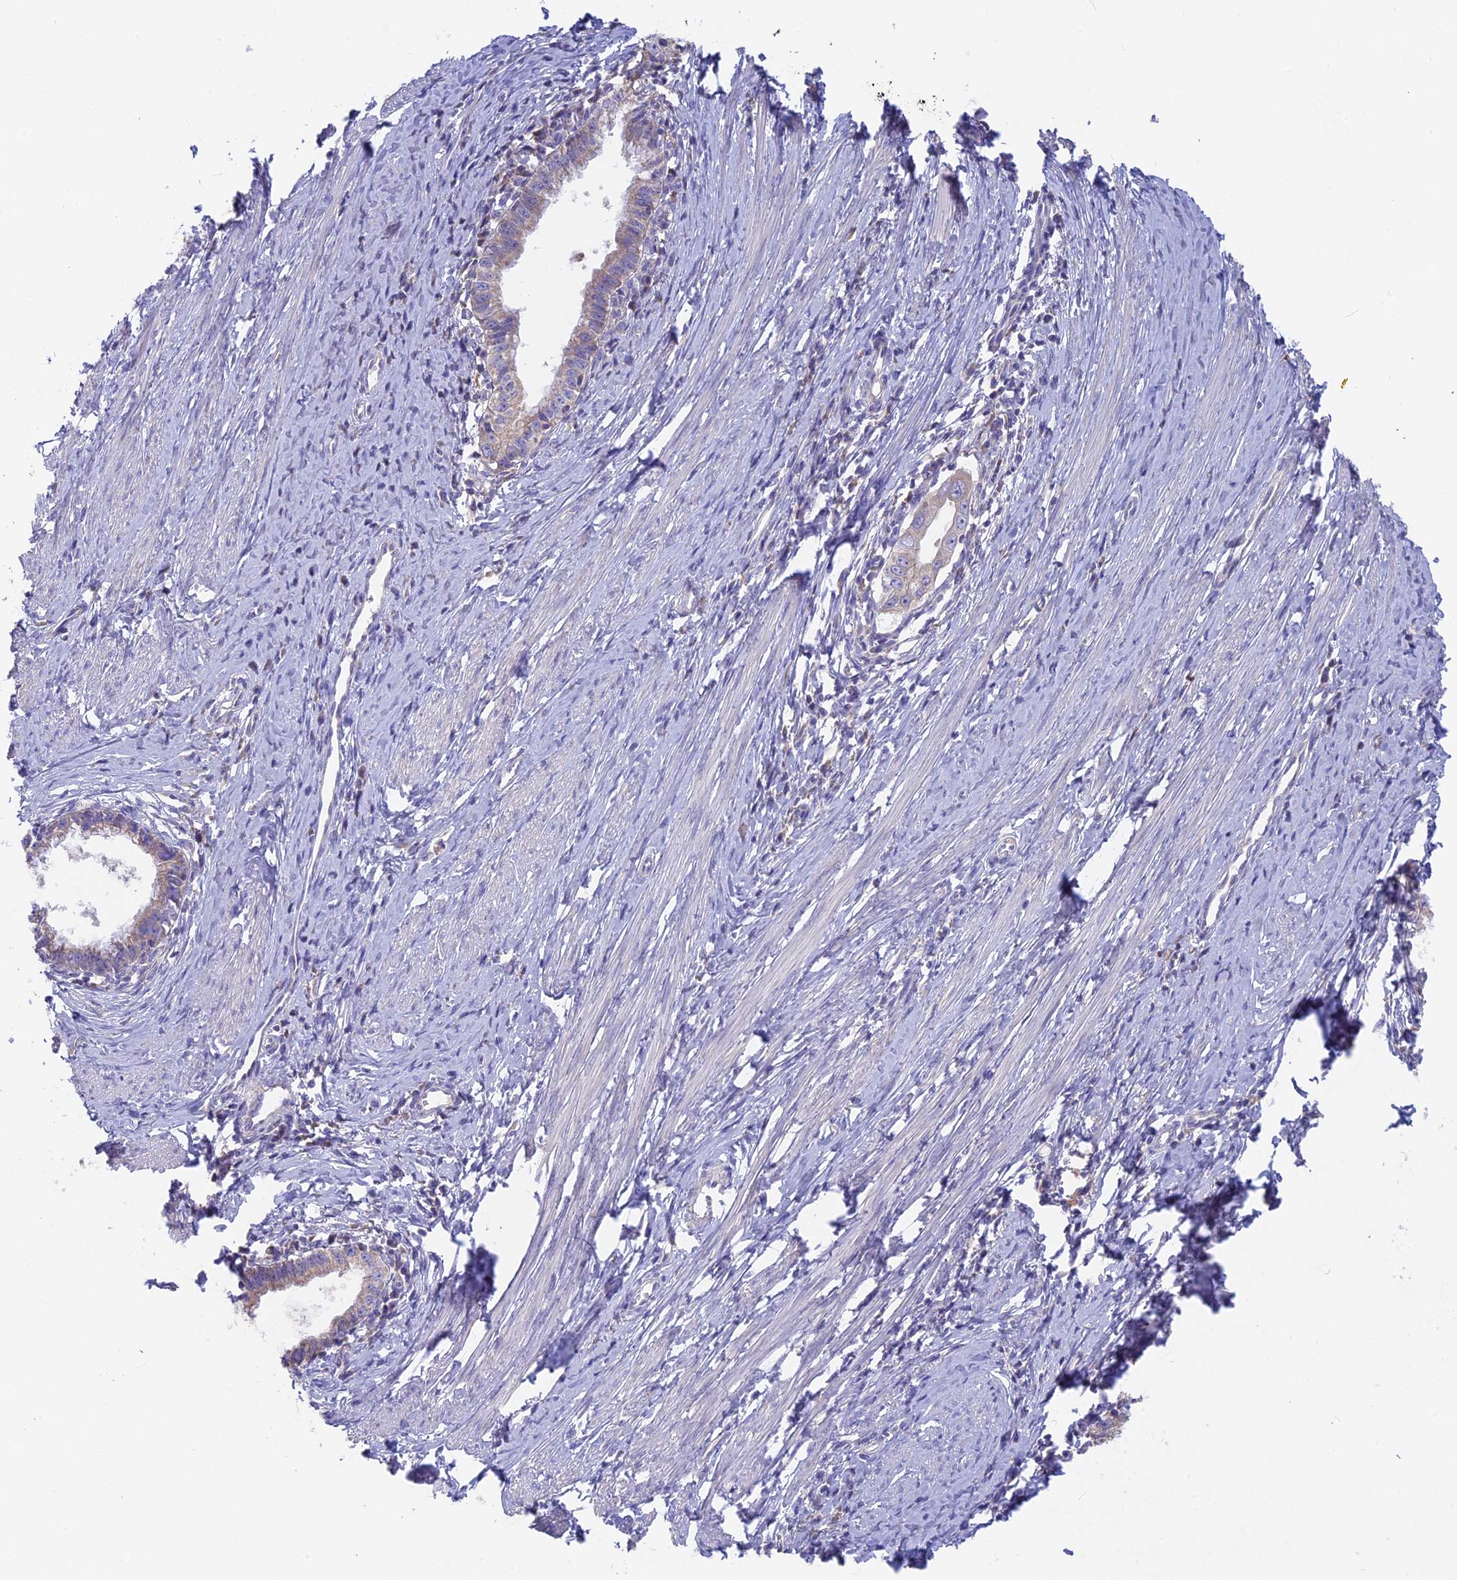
{"staining": {"intensity": "weak", "quantity": "<25%", "location": "cytoplasmic/membranous"}, "tissue": "cervical cancer", "cell_type": "Tumor cells", "image_type": "cancer", "snomed": [{"axis": "morphology", "description": "Adenocarcinoma, NOS"}, {"axis": "topography", "description": "Cervix"}], "caption": "Tumor cells show no significant staining in cervical adenocarcinoma.", "gene": "PZP", "patient": {"sex": "female", "age": 36}}